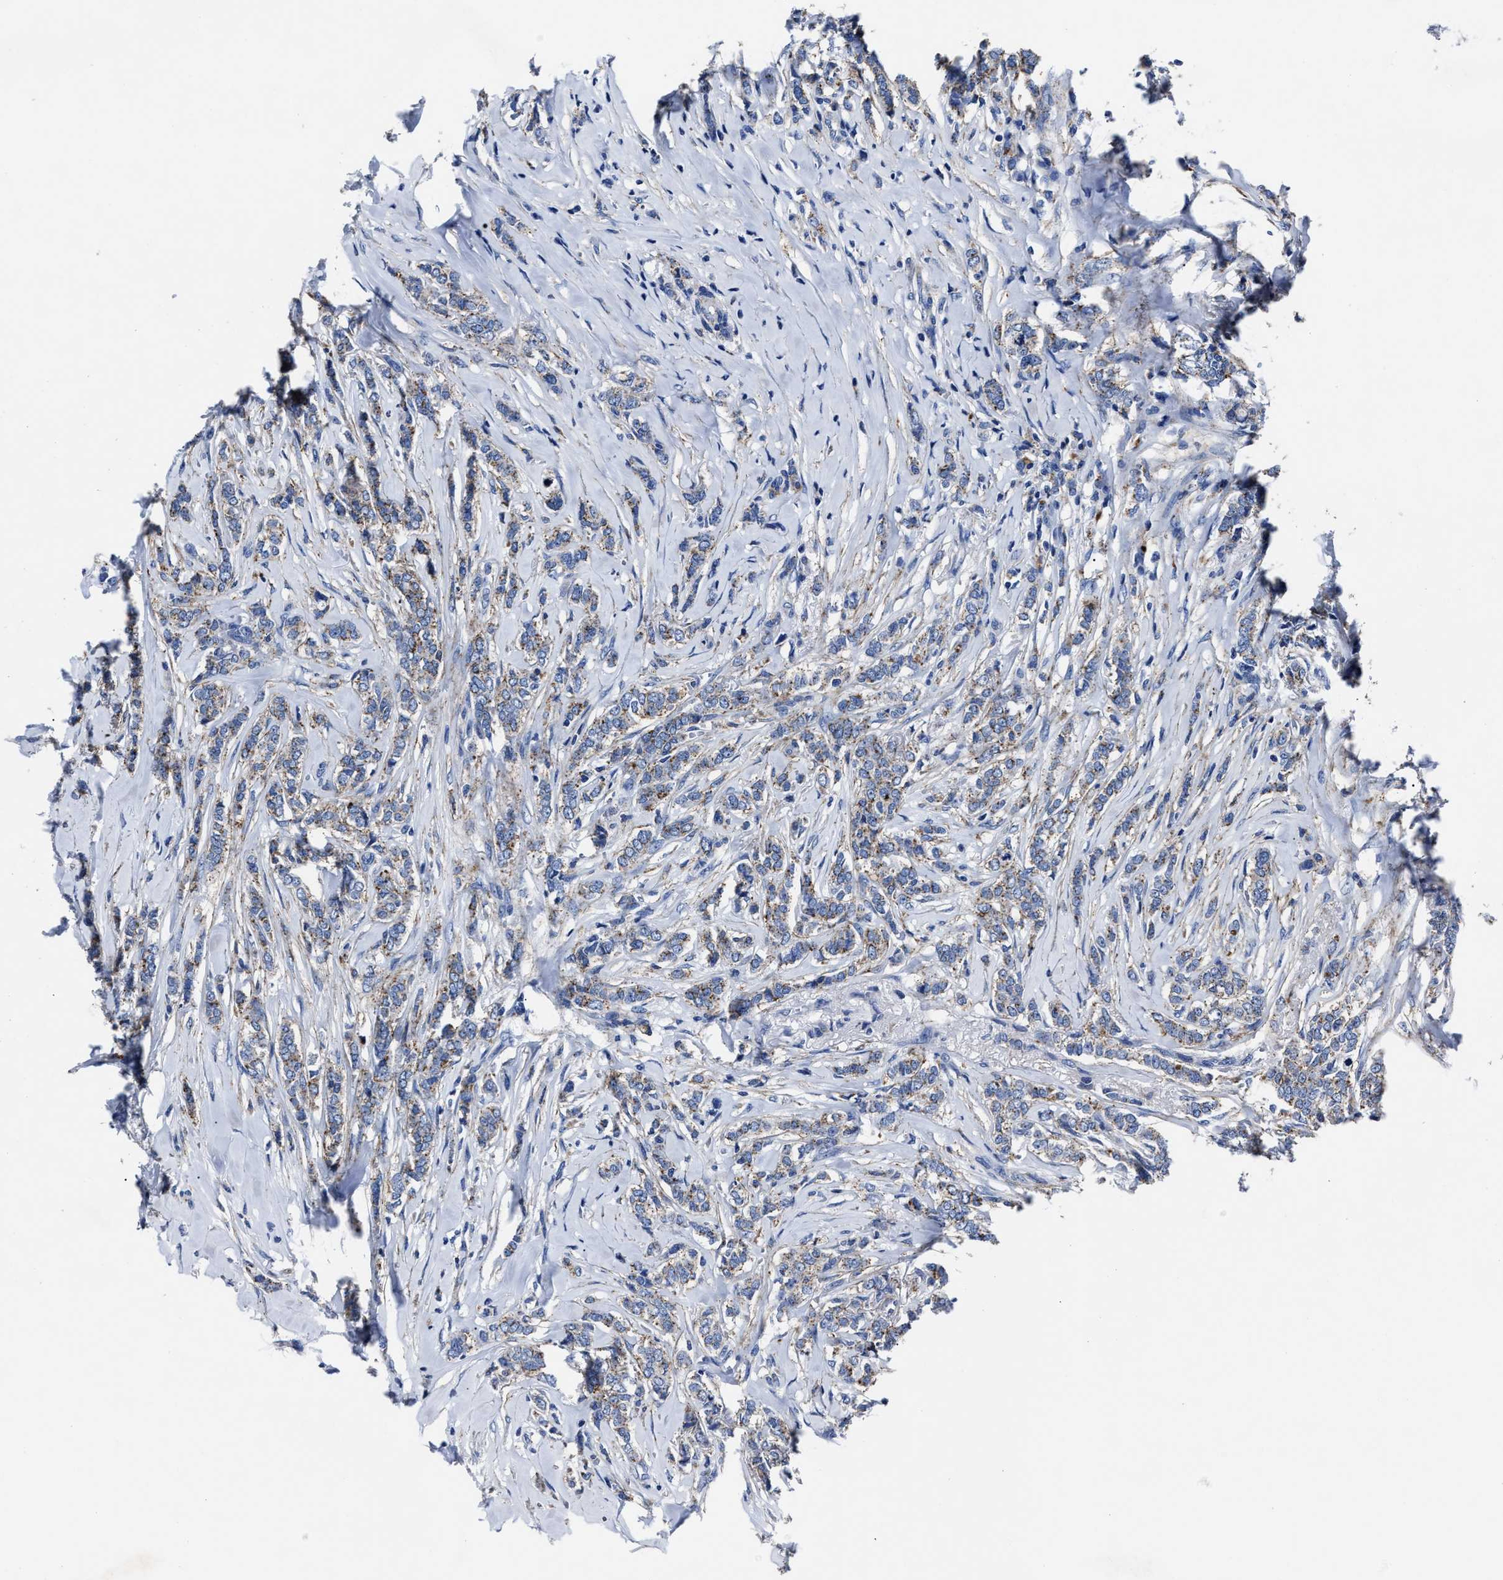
{"staining": {"intensity": "weak", "quantity": ">75%", "location": "cytoplasmic/membranous"}, "tissue": "breast cancer", "cell_type": "Tumor cells", "image_type": "cancer", "snomed": [{"axis": "morphology", "description": "Lobular carcinoma"}, {"axis": "topography", "description": "Skin"}, {"axis": "topography", "description": "Breast"}], "caption": "This is a micrograph of IHC staining of breast cancer, which shows weak expression in the cytoplasmic/membranous of tumor cells.", "gene": "LAMTOR4", "patient": {"sex": "female", "age": 46}}